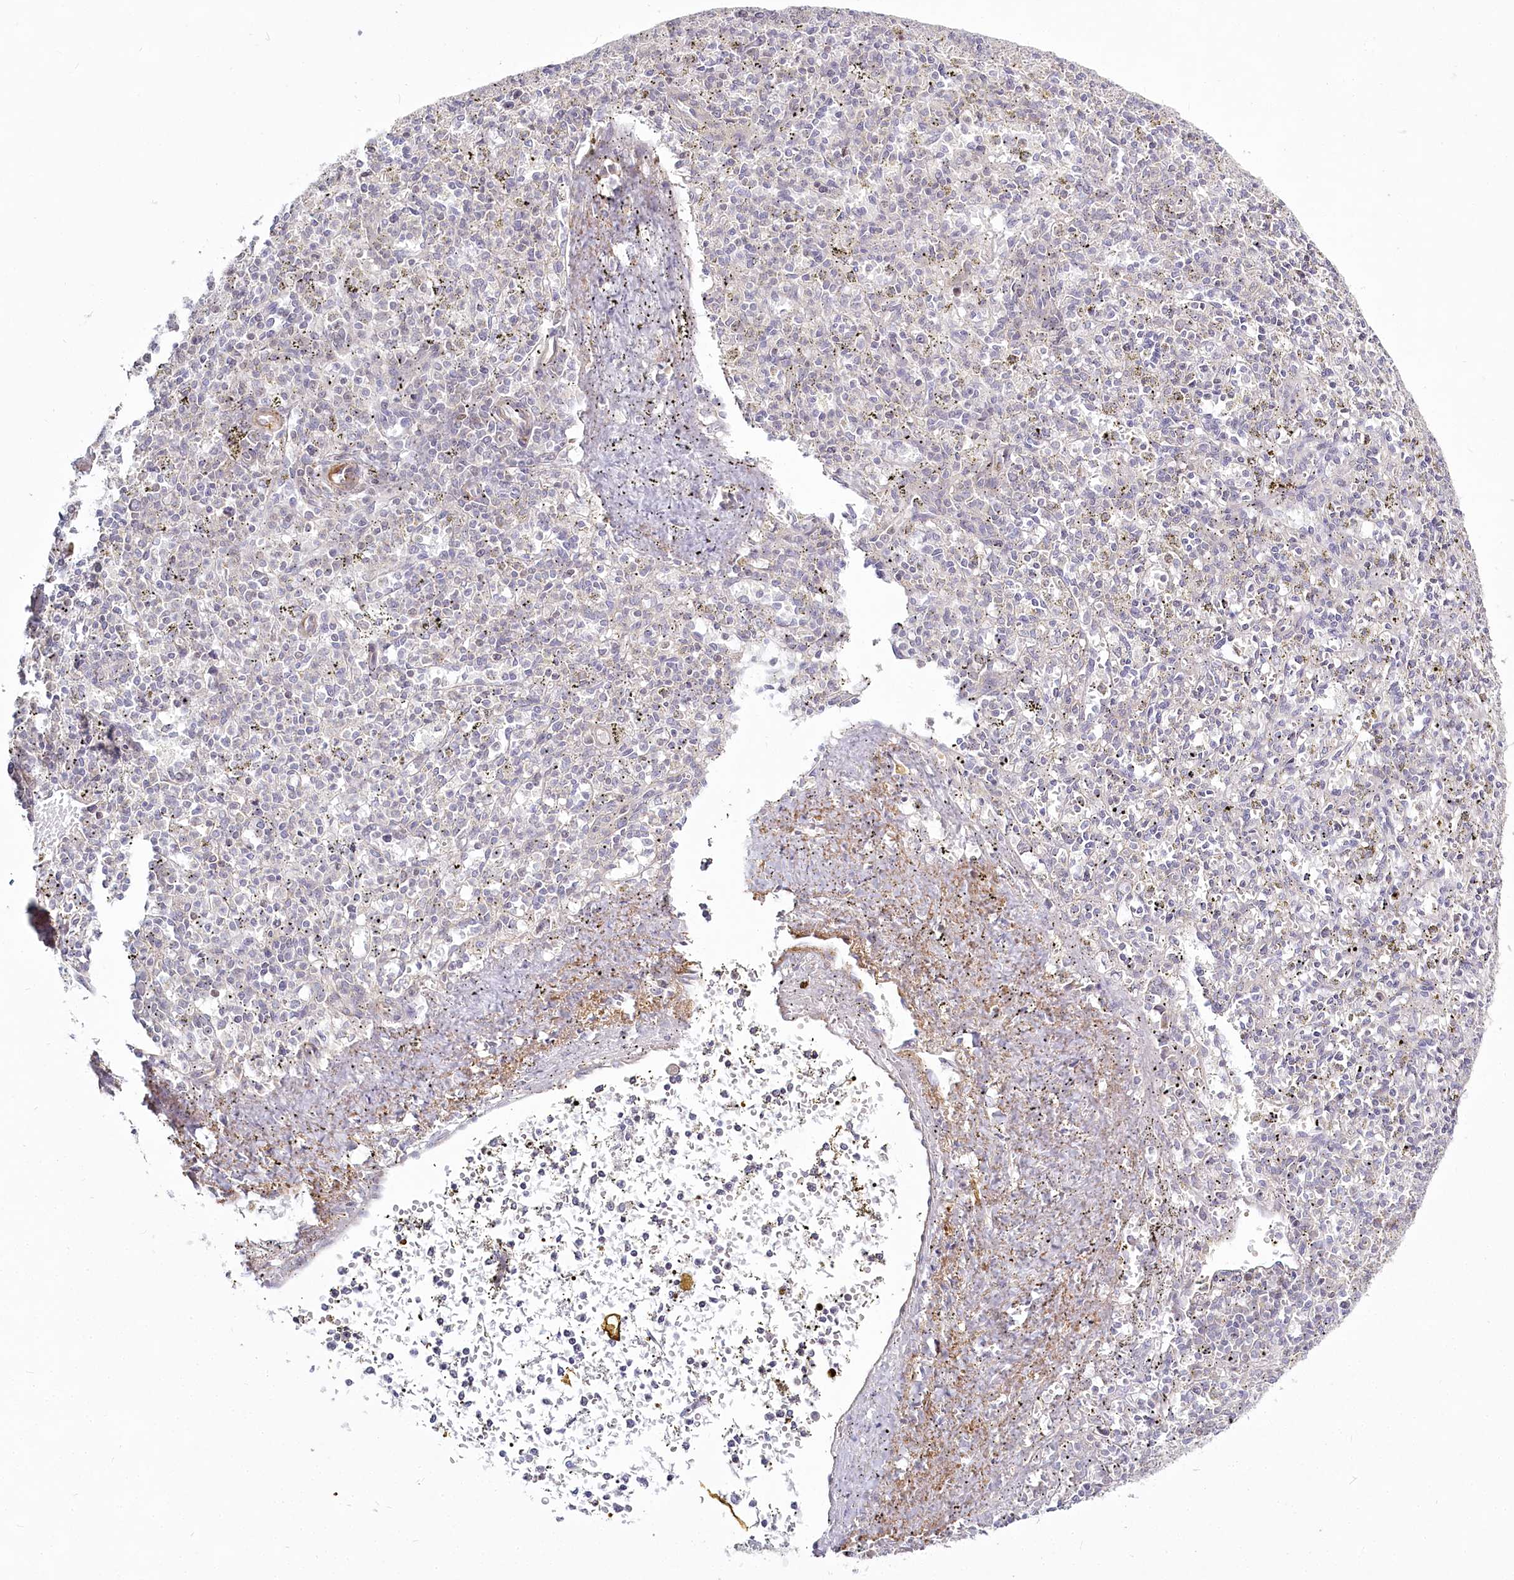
{"staining": {"intensity": "negative", "quantity": "none", "location": "none"}, "tissue": "spleen", "cell_type": "Cells in red pulp", "image_type": "normal", "snomed": [{"axis": "morphology", "description": "Normal tissue, NOS"}, {"axis": "topography", "description": "Spleen"}], "caption": "Cells in red pulp show no significant expression in normal spleen. Brightfield microscopy of immunohistochemistry (IHC) stained with DAB (3,3'-diaminobenzidine) (brown) and hematoxylin (blue), captured at high magnification.", "gene": "SPINK13", "patient": {"sex": "male", "age": 72}}